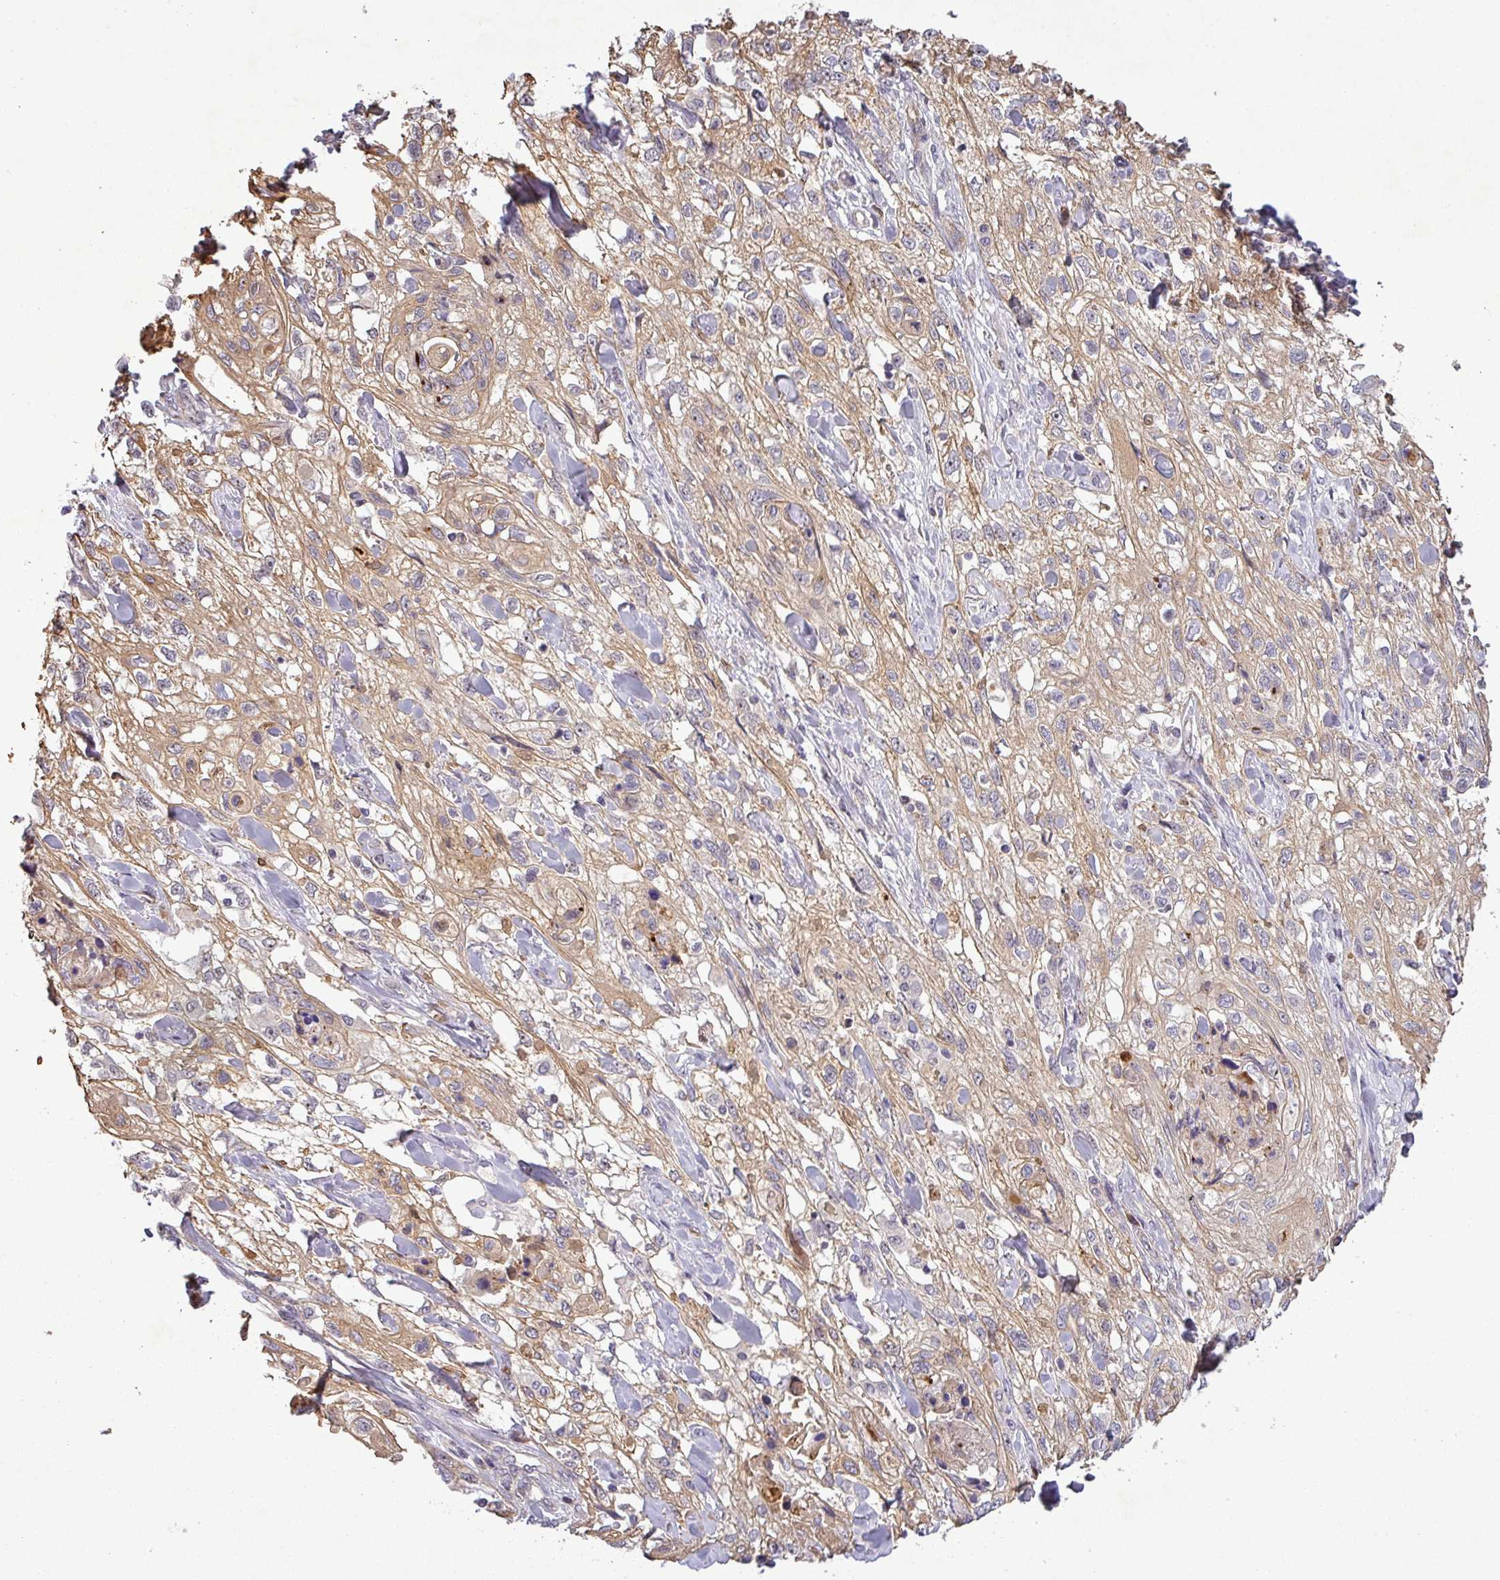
{"staining": {"intensity": "moderate", "quantity": ">75%", "location": "cytoplasmic/membranous"}, "tissue": "skin cancer", "cell_type": "Tumor cells", "image_type": "cancer", "snomed": [{"axis": "morphology", "description": "Squamous cell carcinoma, NOS"}, {"axis": "topography", "description": "Skin"}, {"axis": "topography", "description": "Vulva"}], "caption": "Skin cancer (squamous cell carcinoma) stained with DAB immunohistochemistry (IHC) displays medium levels of moderate cytoplasmic/membranous positivity in approximately >75% of tumor cells.", "gene": "PCDH1", "patient": {"sex": "female", "age": 86}}